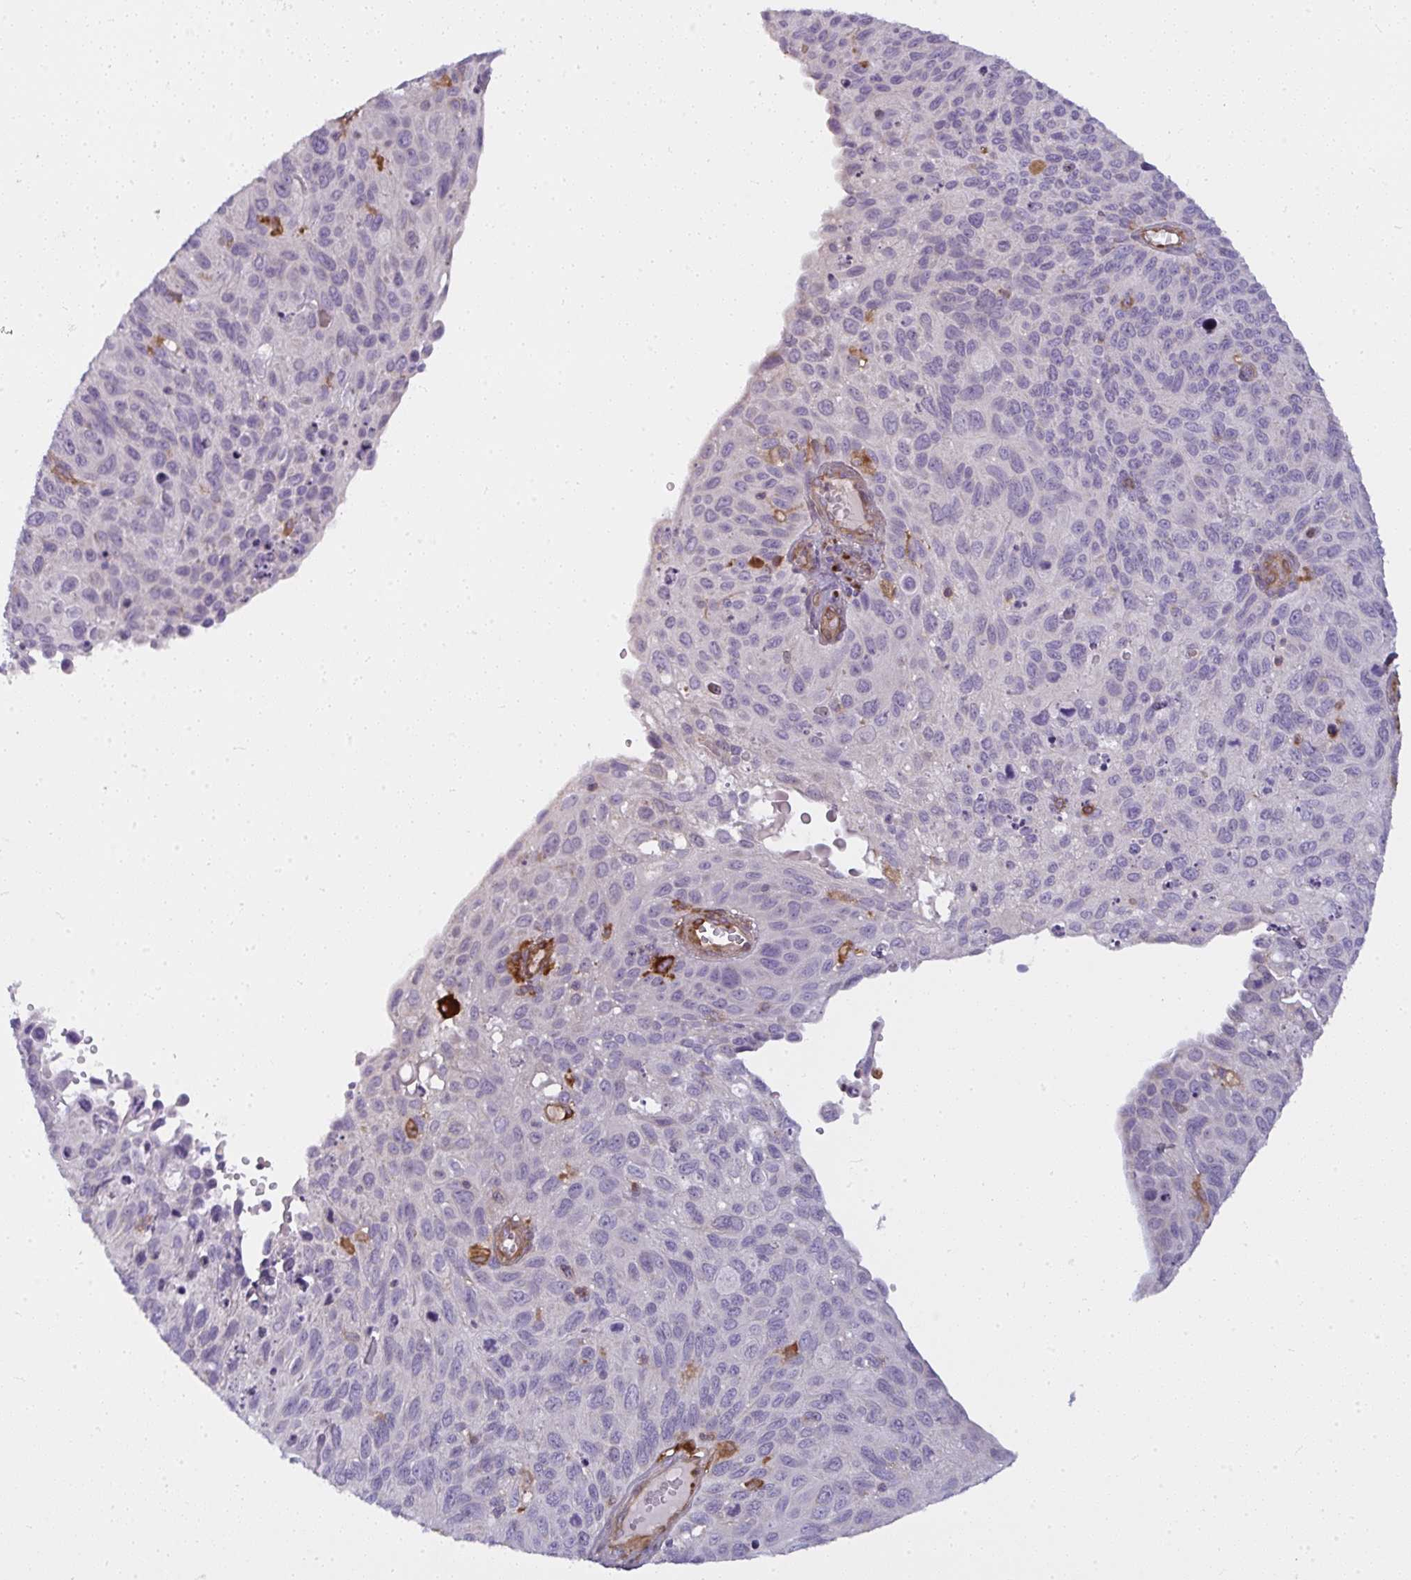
{"staining": {"intensity": "negative", "quantity": "none", "location": "none"}, "tissue": "cervical cancer", "cell_type": "Tumor cells", "image_type": "cancer", "snomed": [{"axis": "morphology", "description": "Squamous cell carcinoma, NOS"}, {"axis": "topography", "description": "Cervix"}], "caption": "Tumor cells show no significant protein positivity in cervical squamous cell carcinoma.", "gene": "IFIT3", "patient": {"sex": "female", "age": 70}}